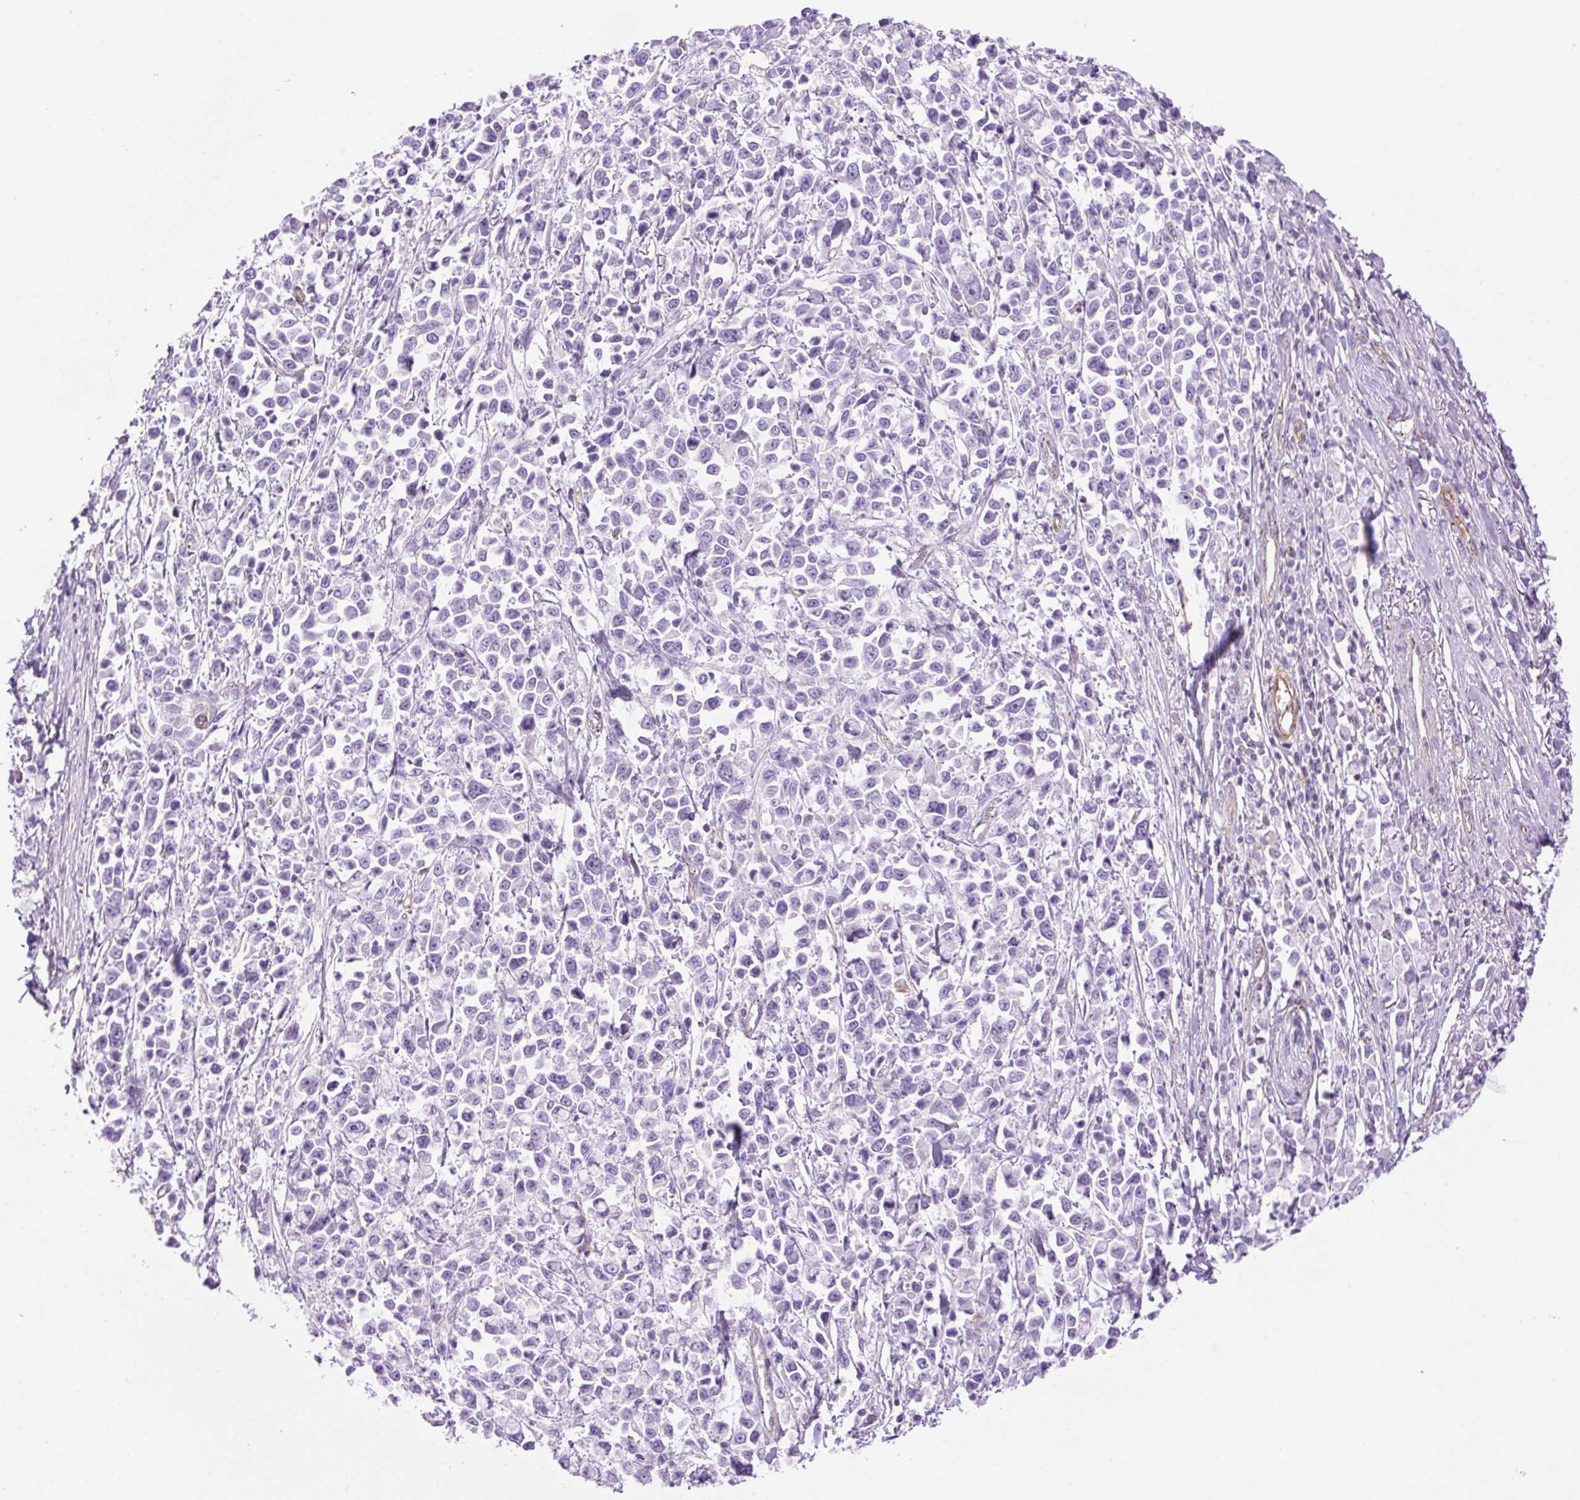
{"staining": {"intensity": "negative", "quantity": "none", "location": "none"}, "tissue": "stomach cancer", "cell_type": "Tumor cells", "image_type": "cancer", "snomed": [{"axis": "morphology", "description": "Adenocarcinoma, NOS"}, {"axis": "topography", "description": "Stomach"}], "caption": "This histopathology image is of stomach cancer (adenocarcinoma) stained with immunohistochemistry (IHC) to label a protein in brown with the nuclei are counter-stained blue. There is no staining in tumor cells.", "gene": "EHD3", "patient": {"sex": "female", "age": 81}}